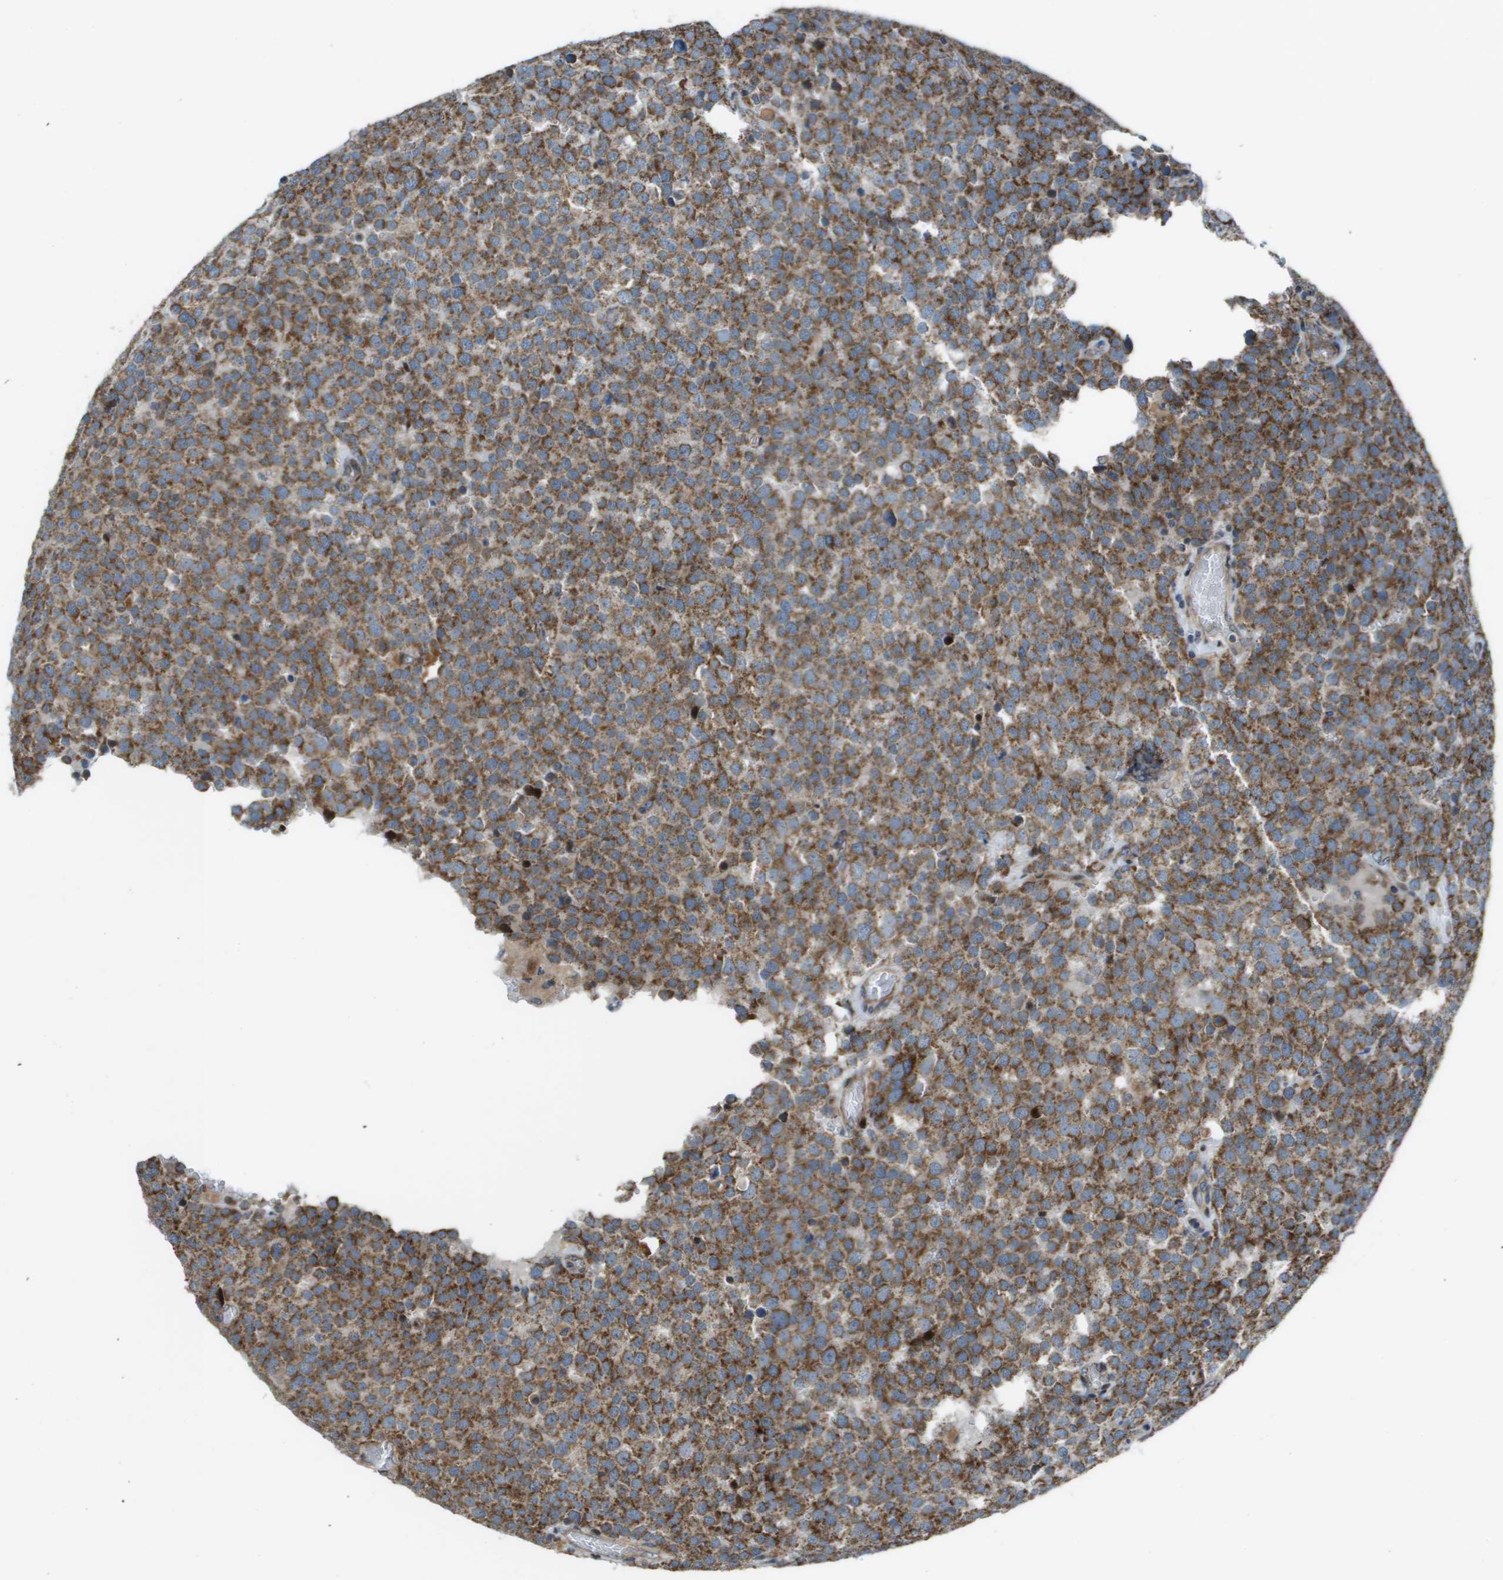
{"staining": {"intensity": "moderate", "quantity": ">75%", "location": "cytoplasmic/membranous"}, "tissue": "testis cancer", "cell_type": "Tumor cells", "image_type": "cancer", "snomed": [{"axis": "morphology", "description": "Normal tissue, NOS"}, {"axis": "morphology", "description": "Seminoma, NOS"}, {"axis": "topography", "description": "Testis"}], "caption": "The immunohistochemical stain labels moderate cytoplasmic/membranous expression in tumor cells of testis seminoma tissue.", "gene": "MGAT3", "patient": {"sex": "male", "age": 71}}